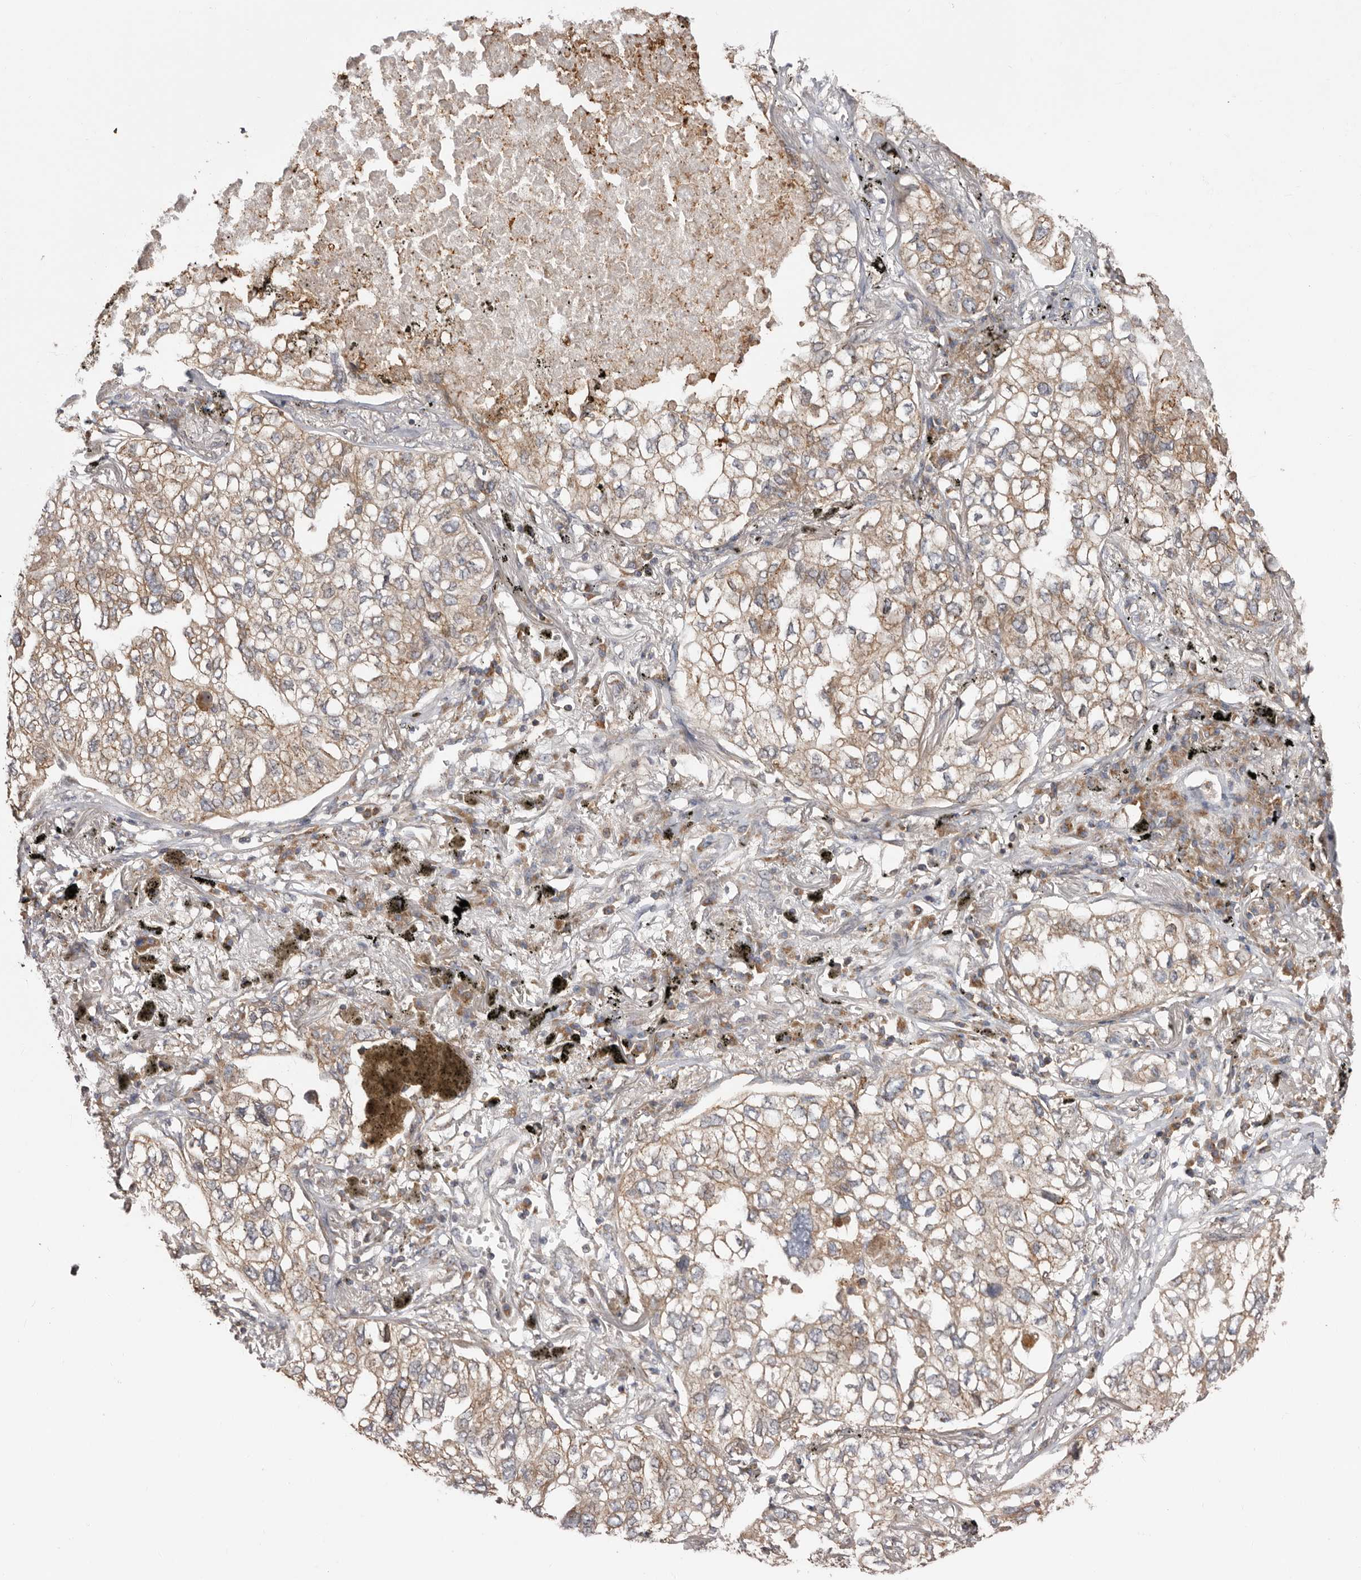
{"staining": {"intensity": "weak", "quantity": ">75%", "location": "cytoplasmic/membranous"}, "tissue": "lung cancer", "cell_type": "Tumor cells", "image_type": "cancer", "snomed": [{"axis": "morphology", "description": "Adenocarcinoma, NOS"}, {"axis": "topography", "description": "Lung"}], "caption": "This is a micrograph of immunohistochemistry (IHC) staining of lung cancer, which shows weak expression in the cytoplasmic/membranous of tumor cells.", "gene": "TMUB1", "patient": {"sex": "male", "age": 65}}